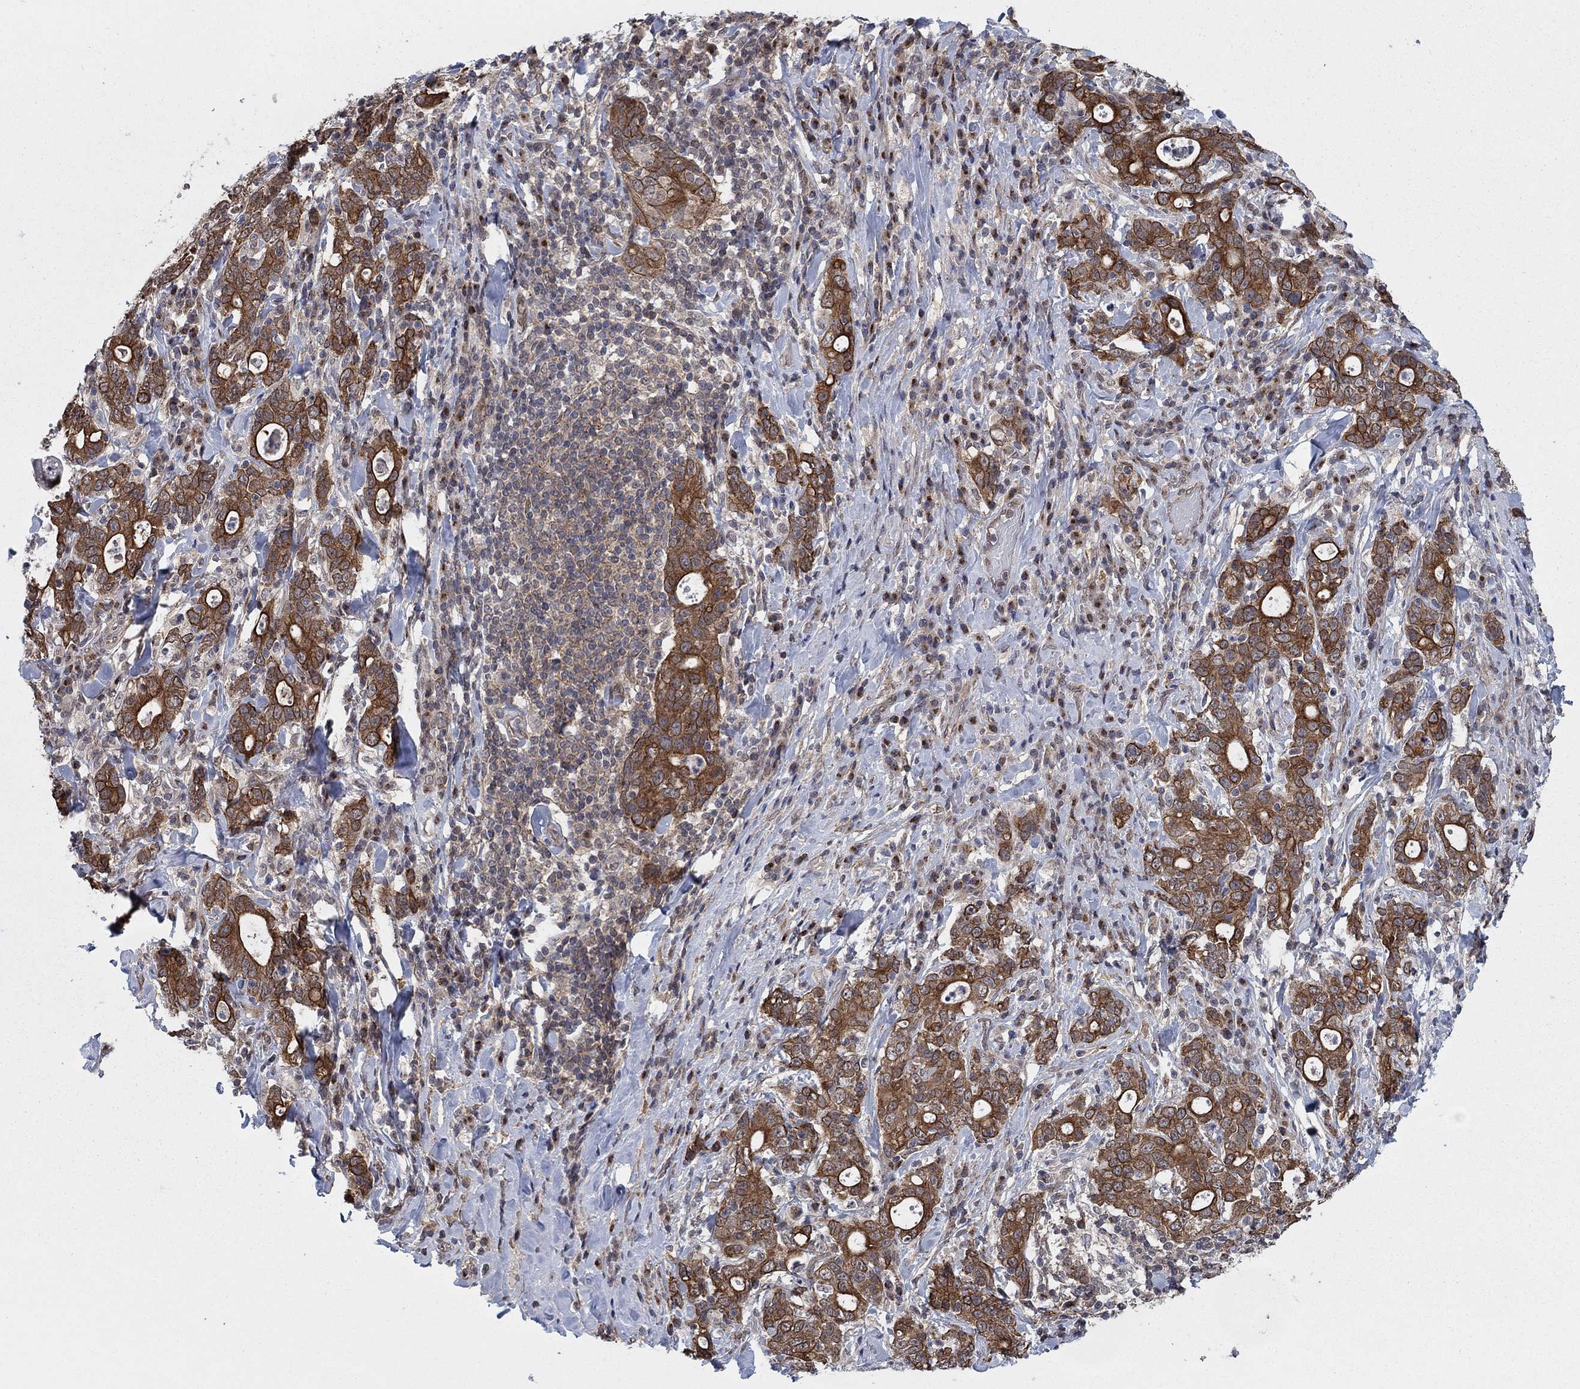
{"staining": {"intensity": "strong", "quantity": "25%-75%", "location": "cytoplasmic/membranous"}, "tissue": "stomach cancer", "cell_type": "Tumor cells", "image_type": "cancer", "snomed": [{"axis": "morphology", "description": "Adenocarcinoma, NOS"}, {"axis": "topography", "description": "Stomach"}], "caption": "A high-resolution photomicrograph shows immunohistochemistry (IHC) staining of stomach cancer, which displays strong cytoplasmic/membranous staining in approximately 25%-75% of tumor cells.", "gene": "SH3RF1", "patient": {"sex": "male", "age": 79}}